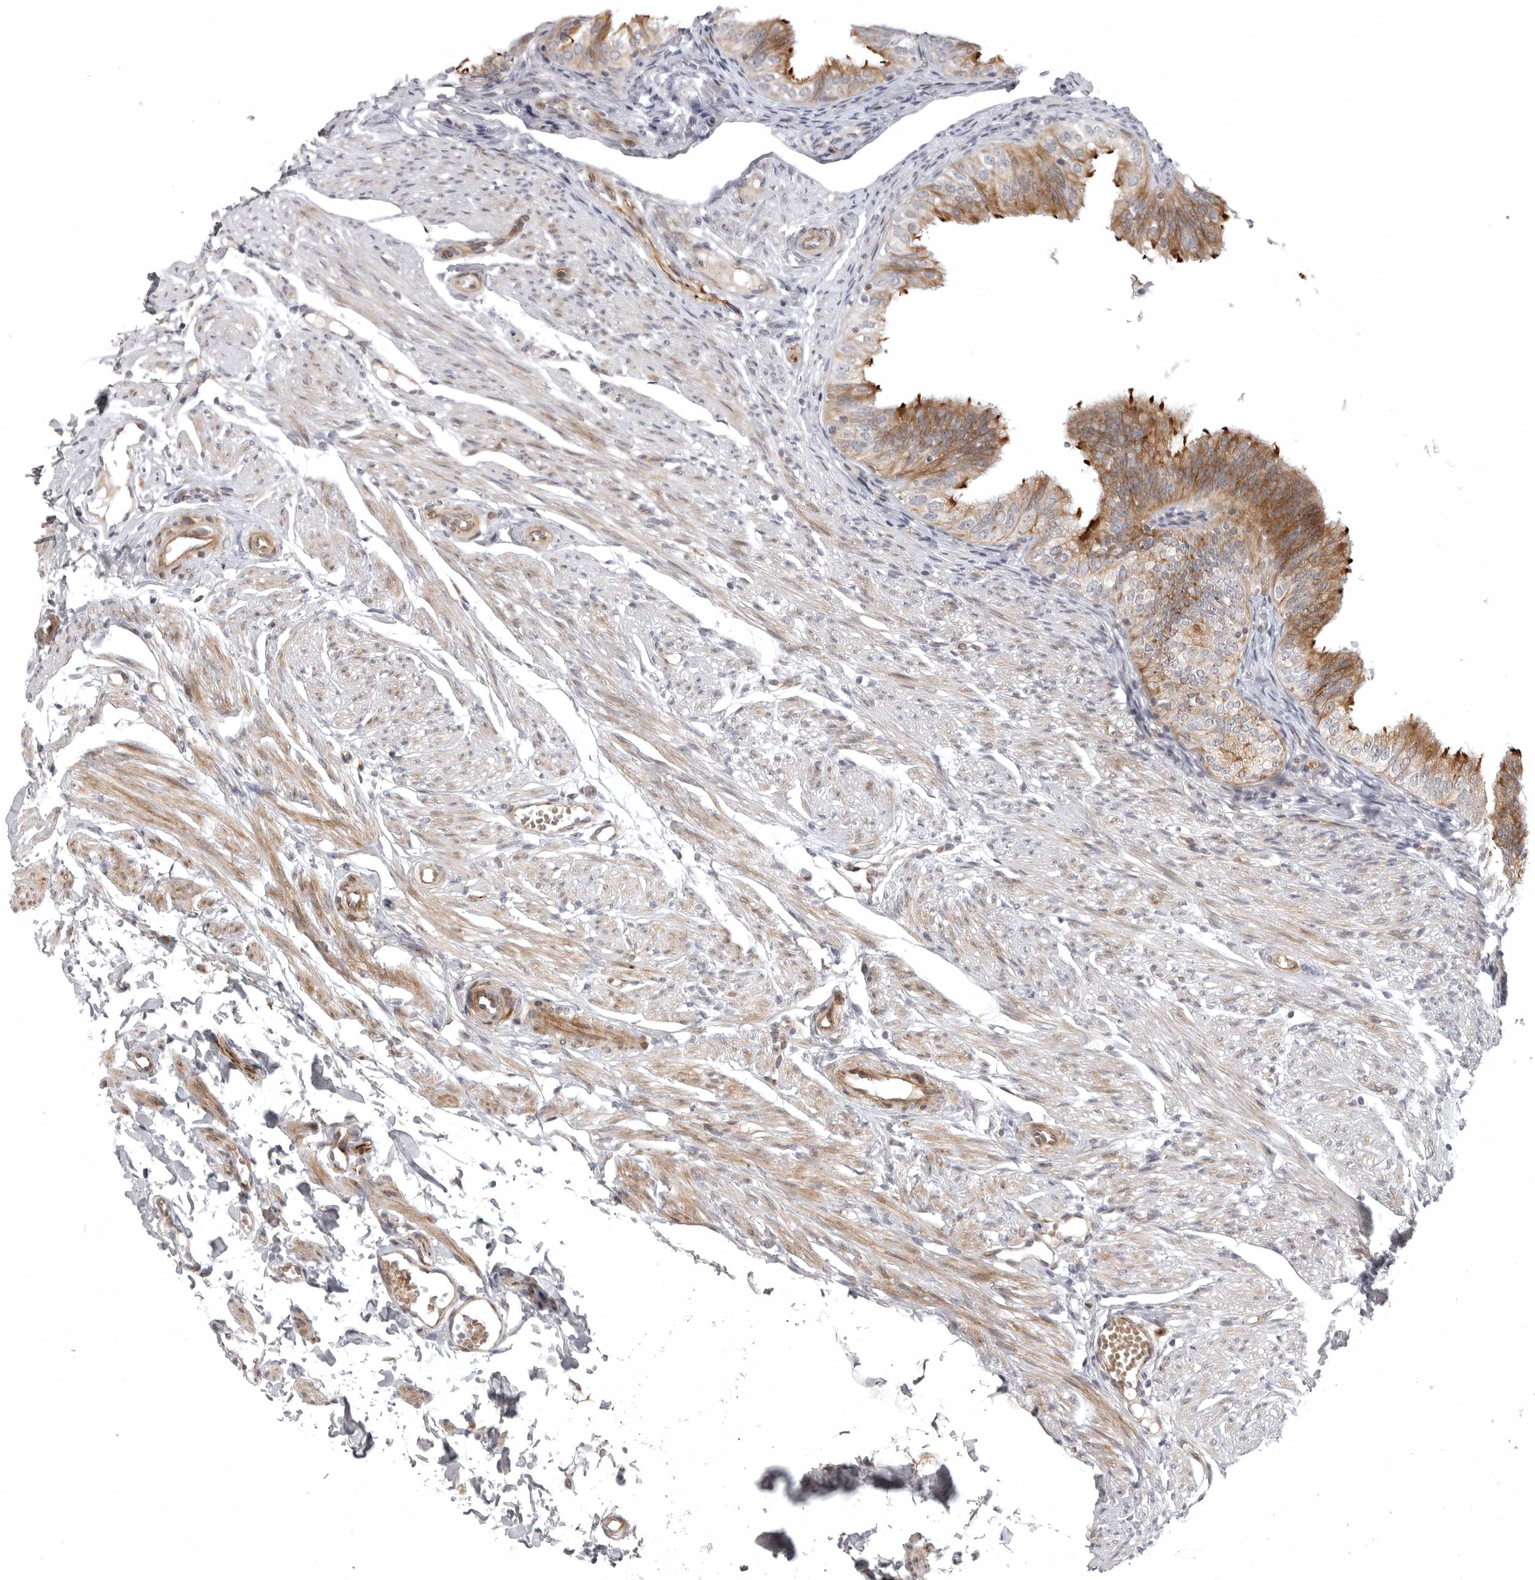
{"staining": {"intensity": "moderate", "quantity": ">75%", "location": "cytoplasmic/membranous"}, "tissue": "fallopian tube", "cell_type": "Glandular cells", "image_type": "normal", "snomed": [{"axis": "morphology", "description": "Normal tissue, NOS"}, {"axis": "topography", "description": "Fallopian tube"}], "caption": "About >75% of glandular cells in normal fallopian tube reveal moderate cytoplasmic/membranous protein expression as visualized by brown immunohistochemical staining.", "gene": "CD300LD", "patient": {"sex": "female", "age": 35}}